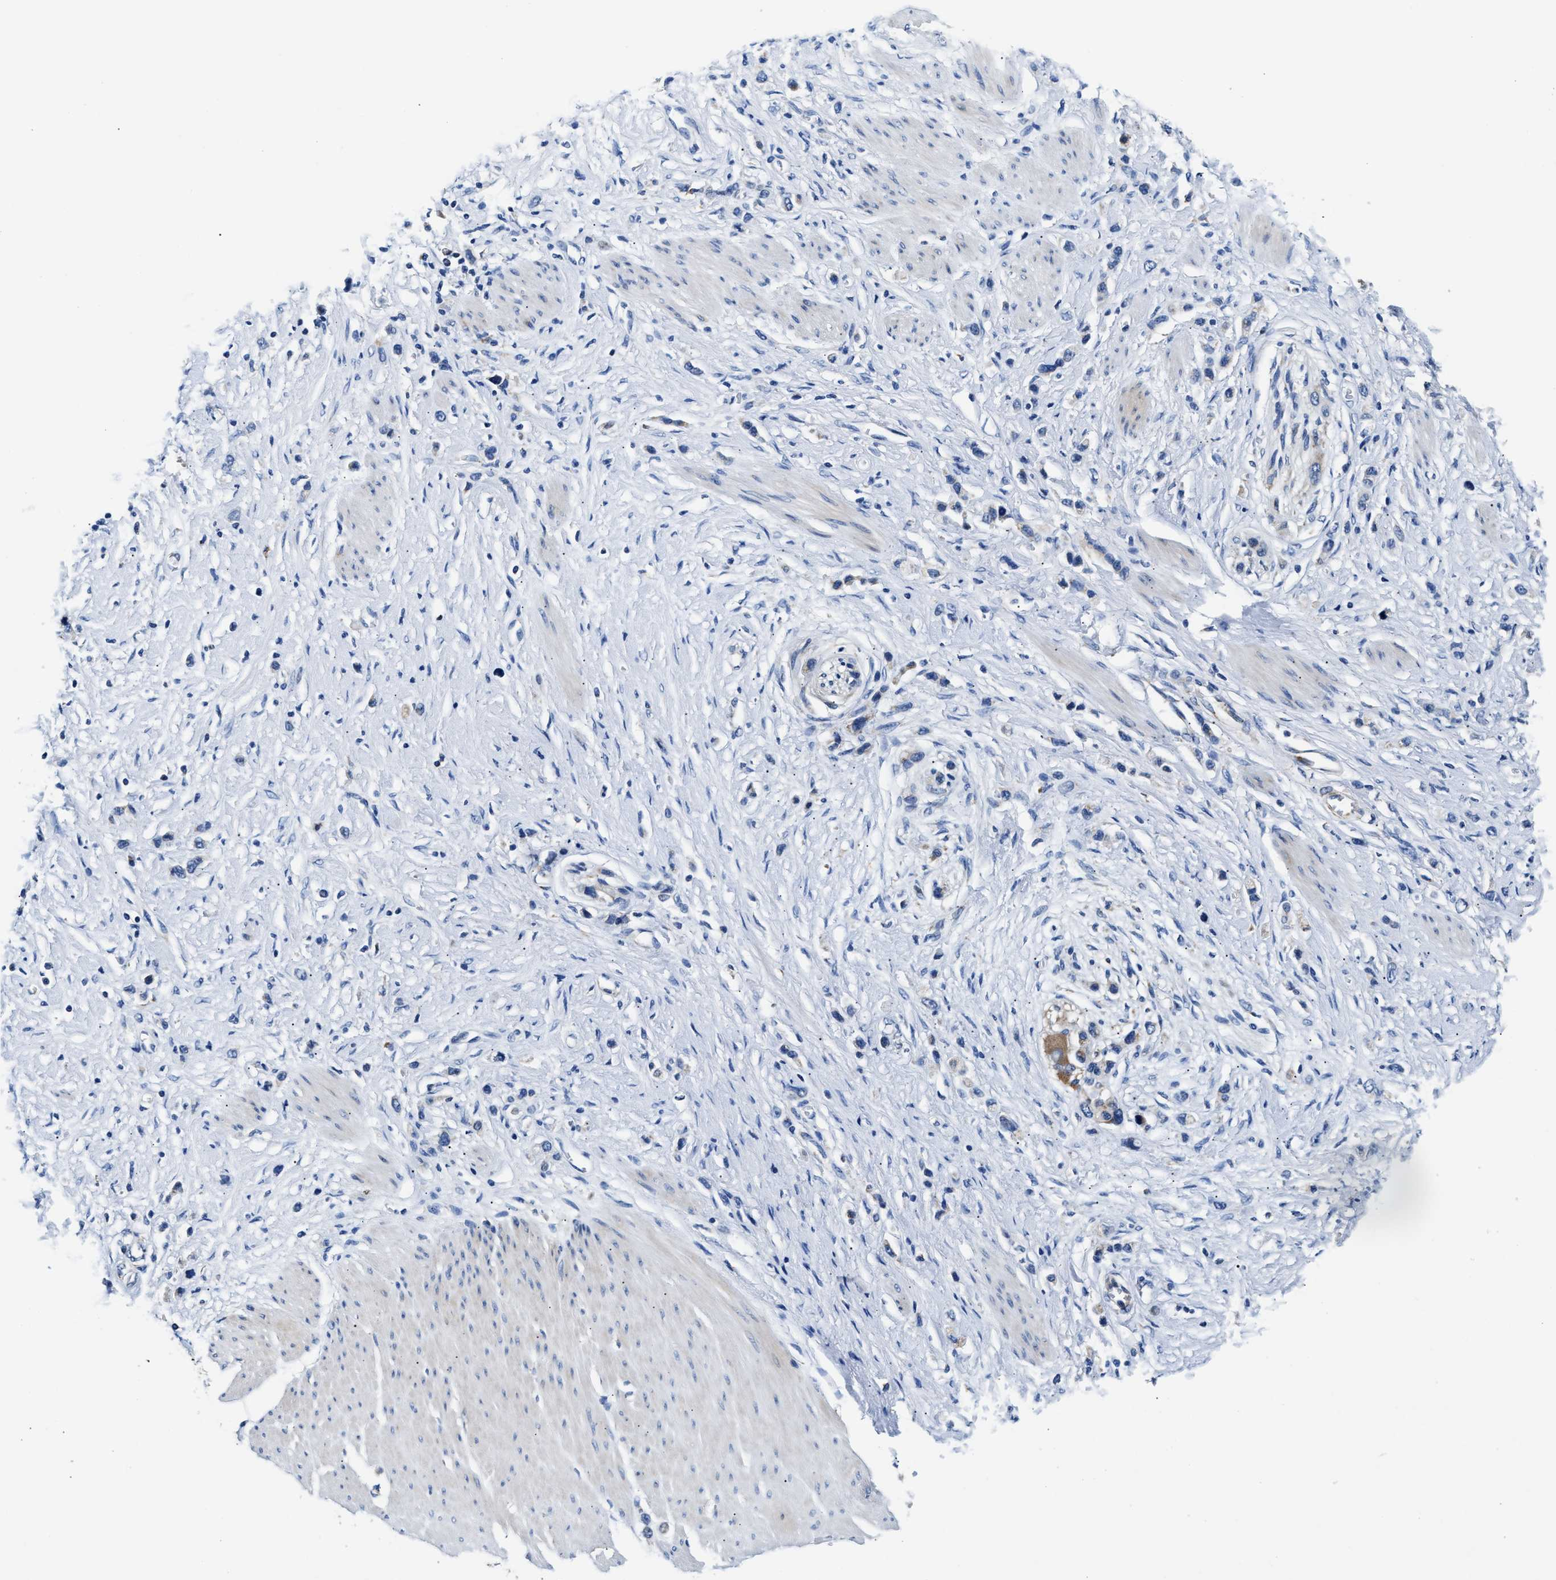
{"staining": {"intensity": "negative", "quantity": "none", "location": "none"}, "tissue": "stomach cancer", "cell_type": "Tumor cells", "image_type": "cancer", "snomed": [{"axis": "morphology", "description": "Adenocarcinoma, NOS"}, {"axis": "topography", "description": "Stomach"}], "caption": "High magnification brightfield microscopy of adenocarcinoma (stomach) stained with DAB (brown) and counterstained with hematoxylin (blue): tumor cells show no significant positivity.", "gene": "ACADVL", "patient": {"sex": "female", "age": 65}}